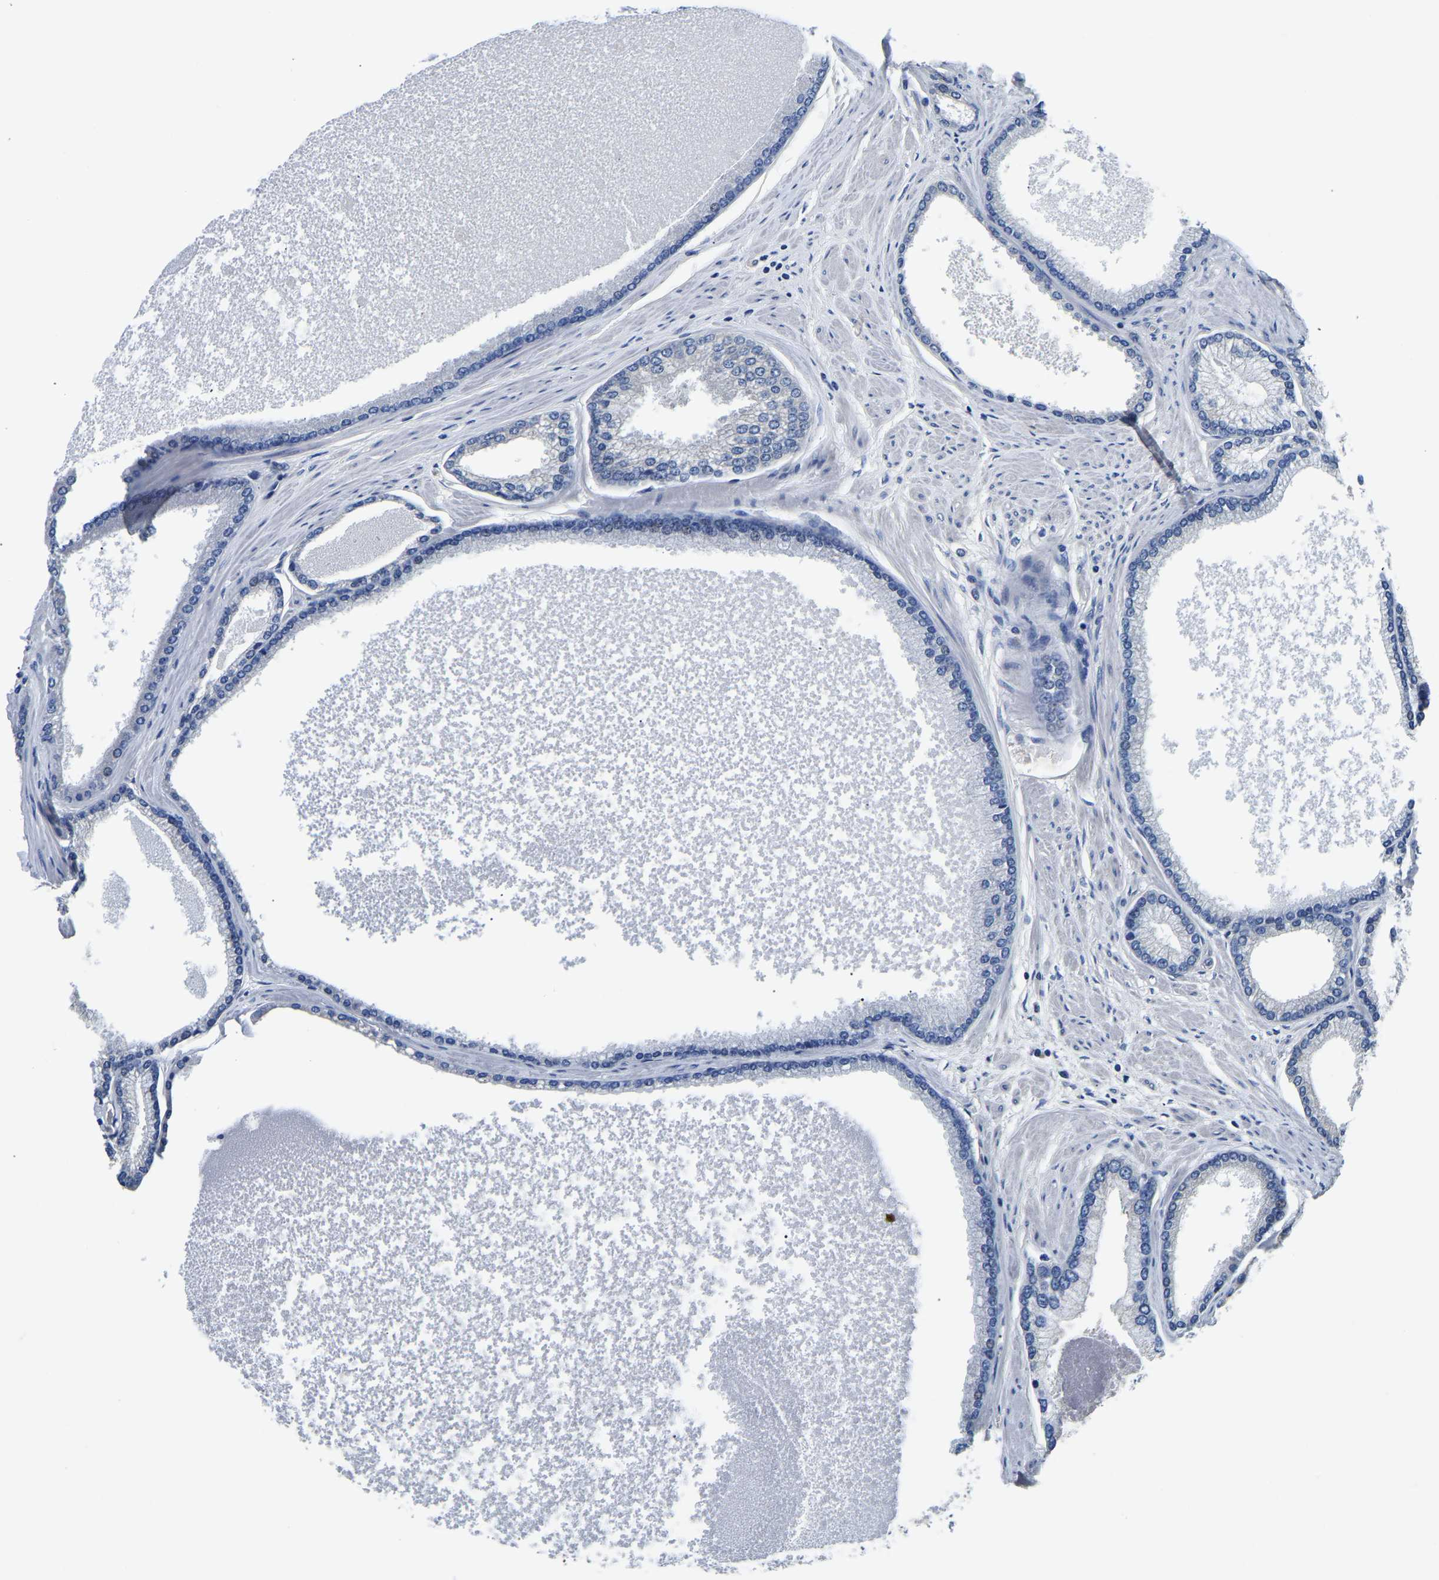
{"staining": {"intensity": "negative", "quantity": "none", "location": "none"}, "tissue": "prostate cancer", "cell_type": "Tumor cells", "image_type": "cancer", "snomed": [{"axis": "morphology", "description": "Adenocarcinoma, High grade"}, {"axis": "topography", "description": "Prostate"}], "caption": "Prostate cancer was stained to show a protein in brown. There is no significant positivity in tumor cells.", "gene": "CSDE1", "patient": {"sex": "male", "age": 61}}